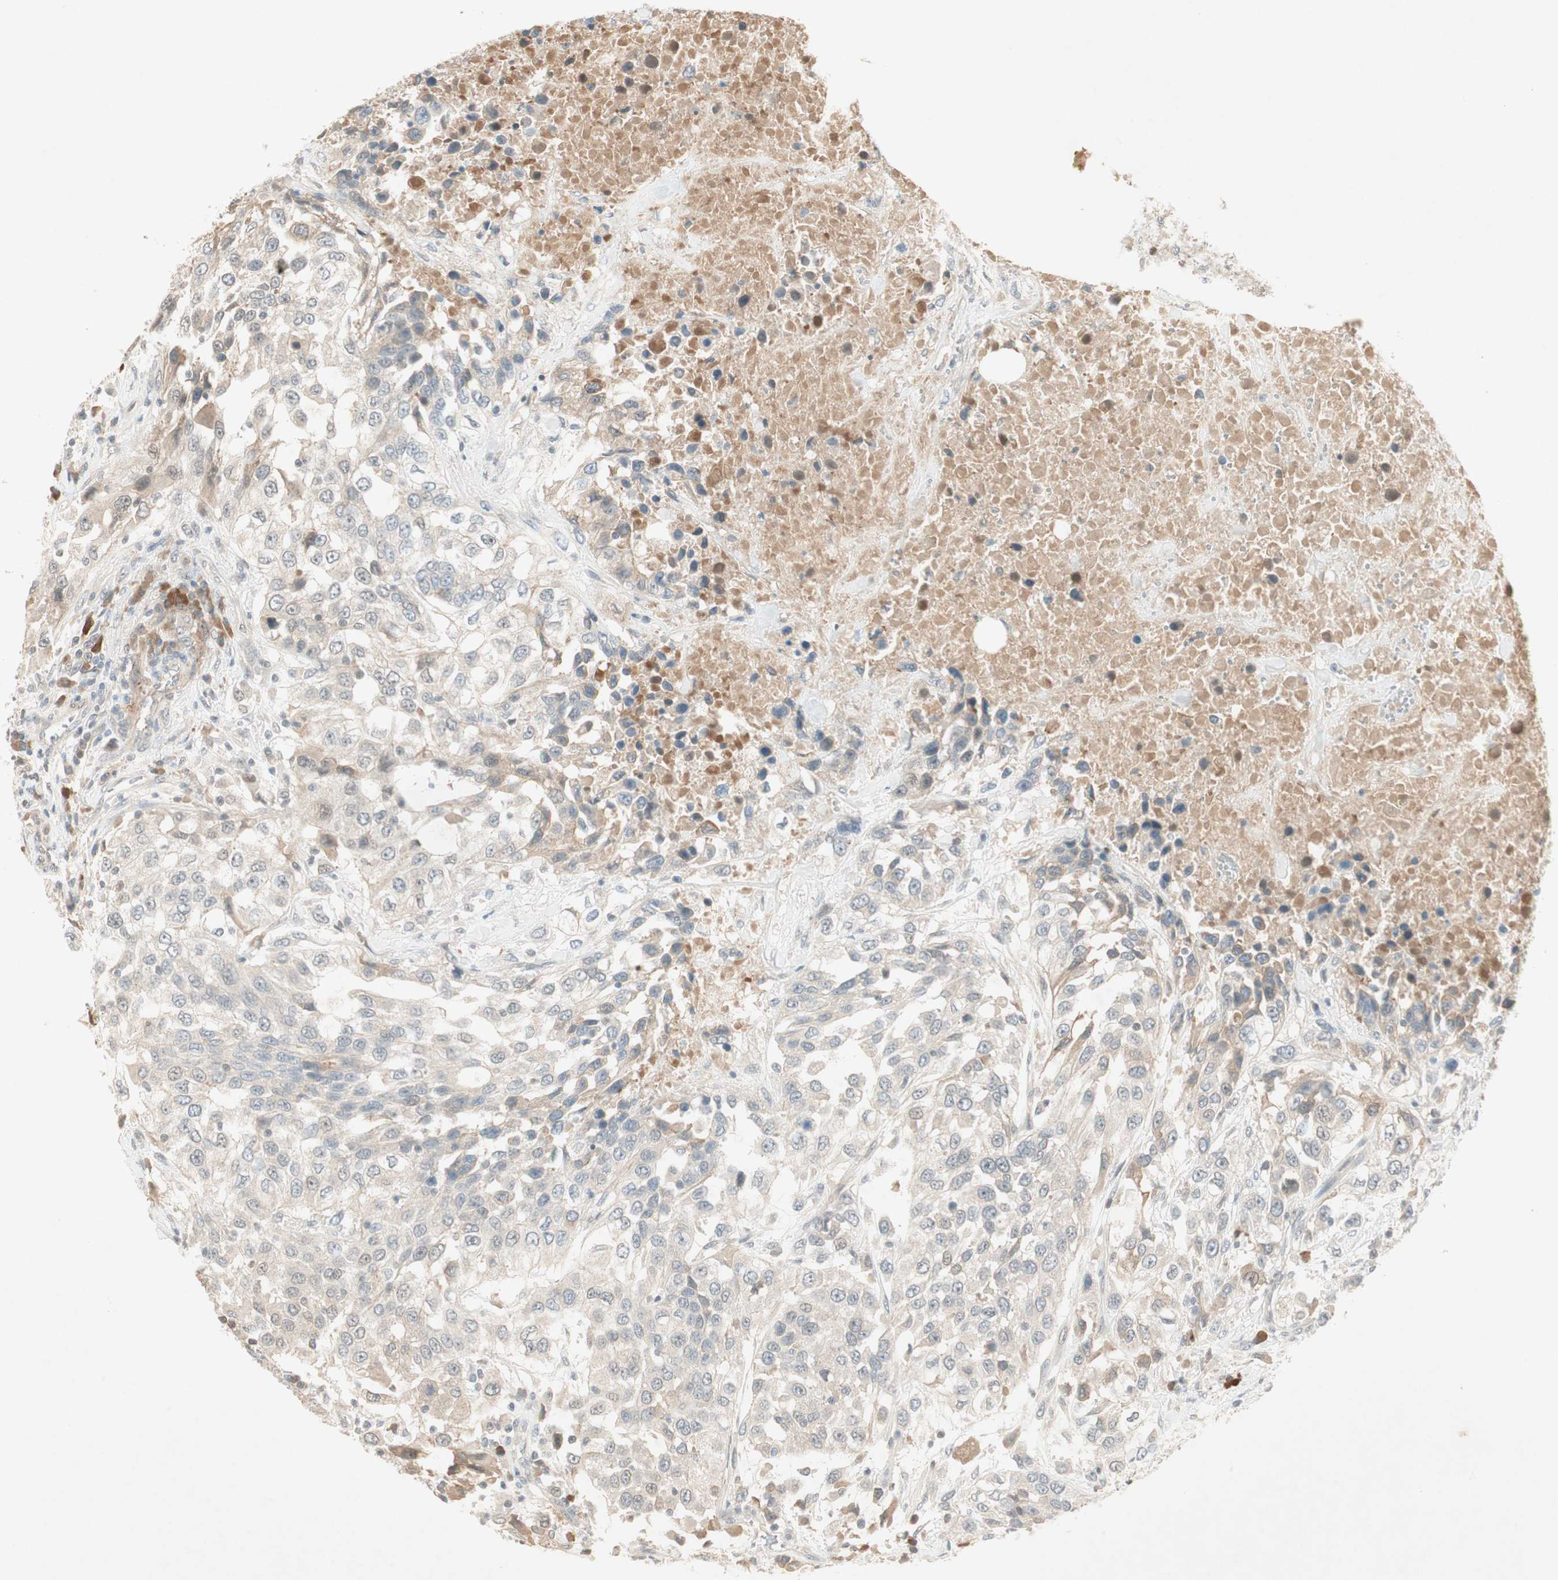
{"staining": {"intensity": "negative", "quantity": "none", "location": "none"}, "tissue": "urothelial cancer", "cell_type": "Tumor cells", "image_type": "cancer", "snomed": [{"axis": "morphology", "description": "Urothelial carcinoma, High grade"}, {"axis": "topography", "description": "Urinary bladder"}], "caption": "An image of human urothelial cancer is negative for staining in tumor cells.", "gene": "RNGTT", "patient": {"sex": "female", "age": 80}}